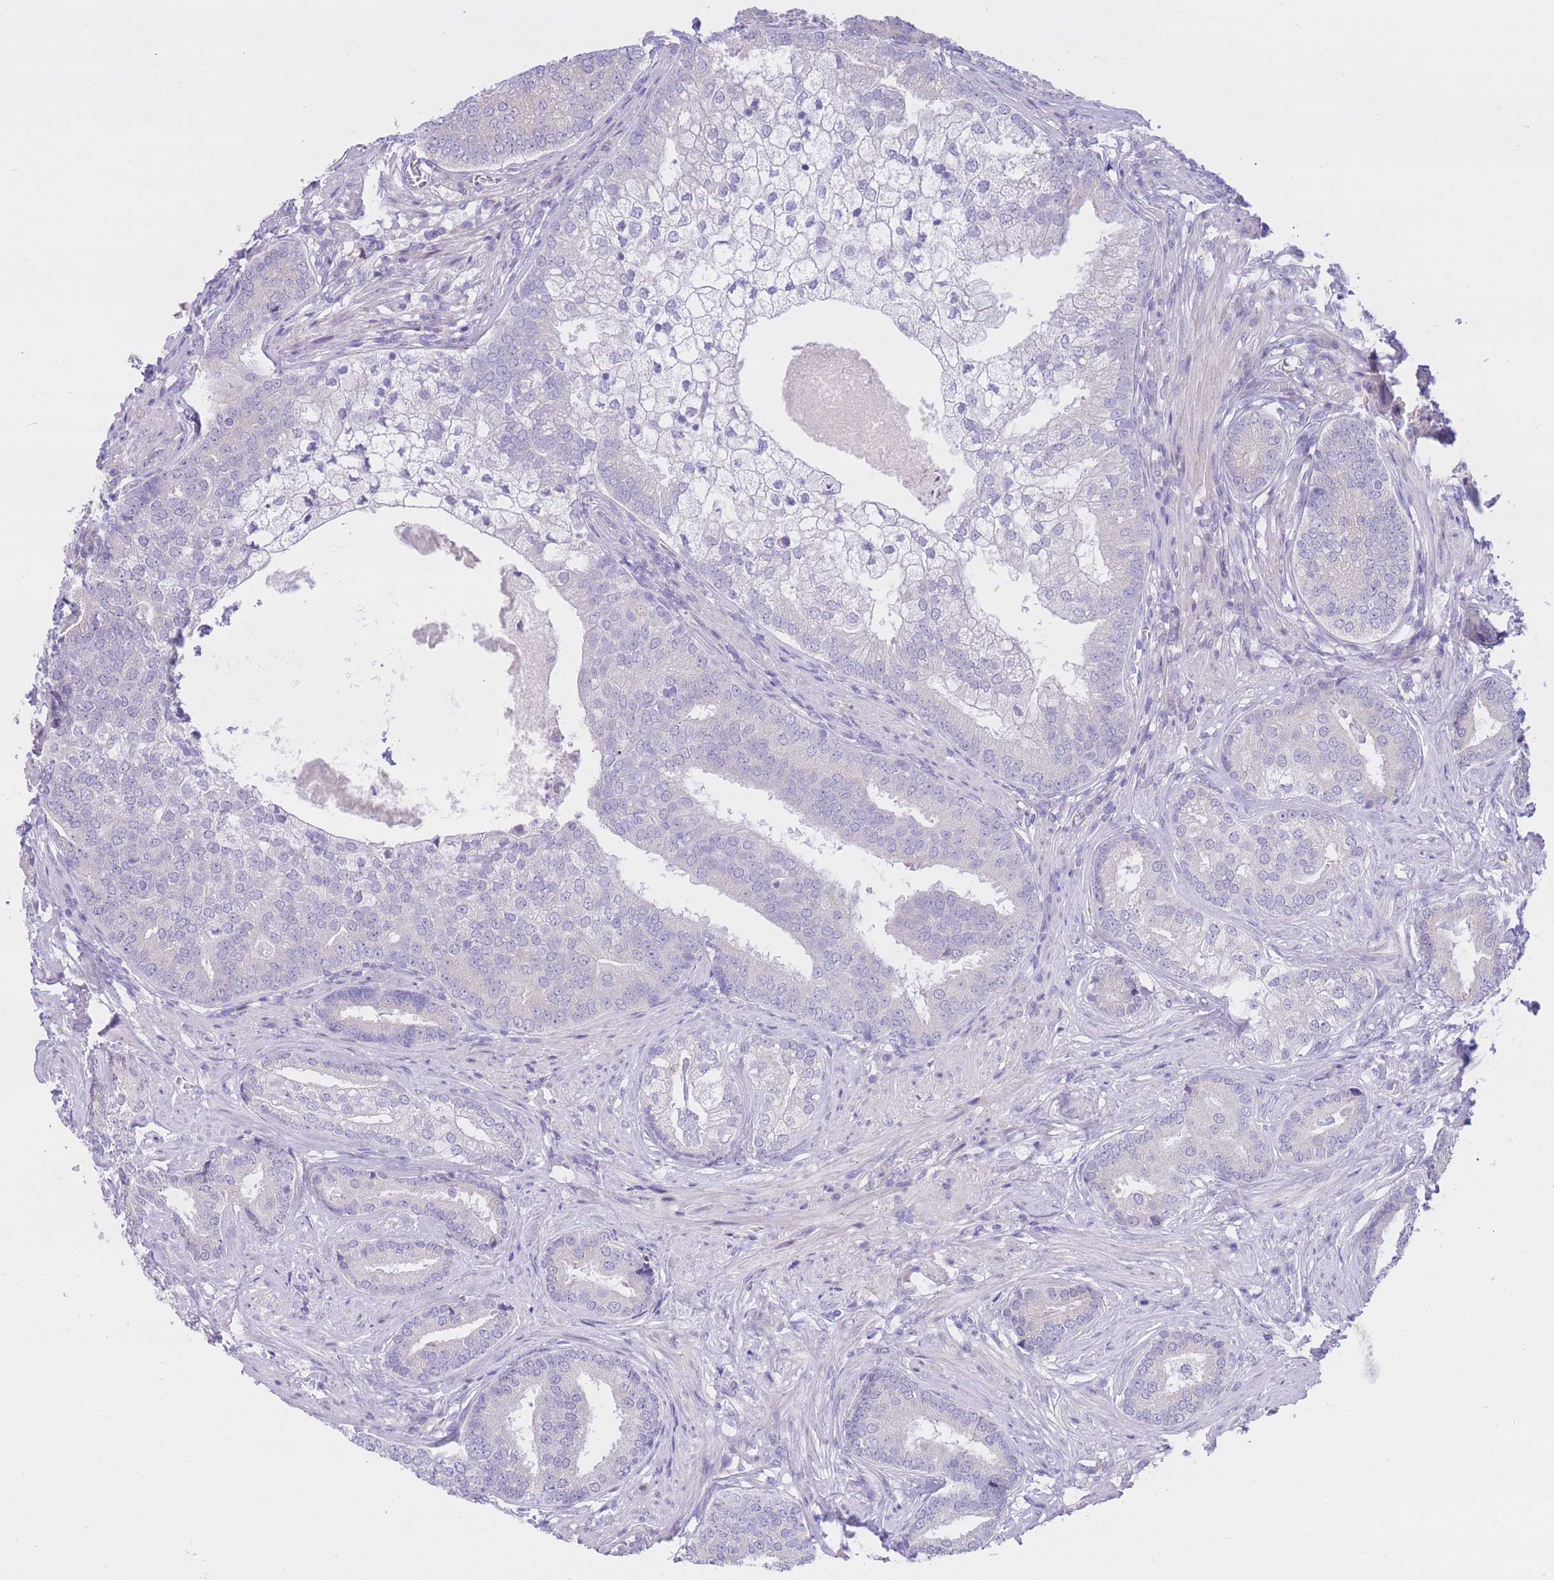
{"staining": {"intensity": "negative", "quantity": "none", "location": "none"}, "tissue": "prostate cancer", "cell_type": "Tumor cells", "image_type": "cancer", "snomed": [{"axis": "morphology", "description": "Adenocarcinoma, High grade"}, {"axis": "topography", "description": "Prostate"}], "caption": "An IHC image of adenocarcinoma (high-grade) (prostate) is shown. There is no staining in tumor cells of adenocarcinoma (high-grade) (prostate). Nuclei are stained in blue.", "gene": "RPL39L", "patient": {"sex": "male", "age": 55}}